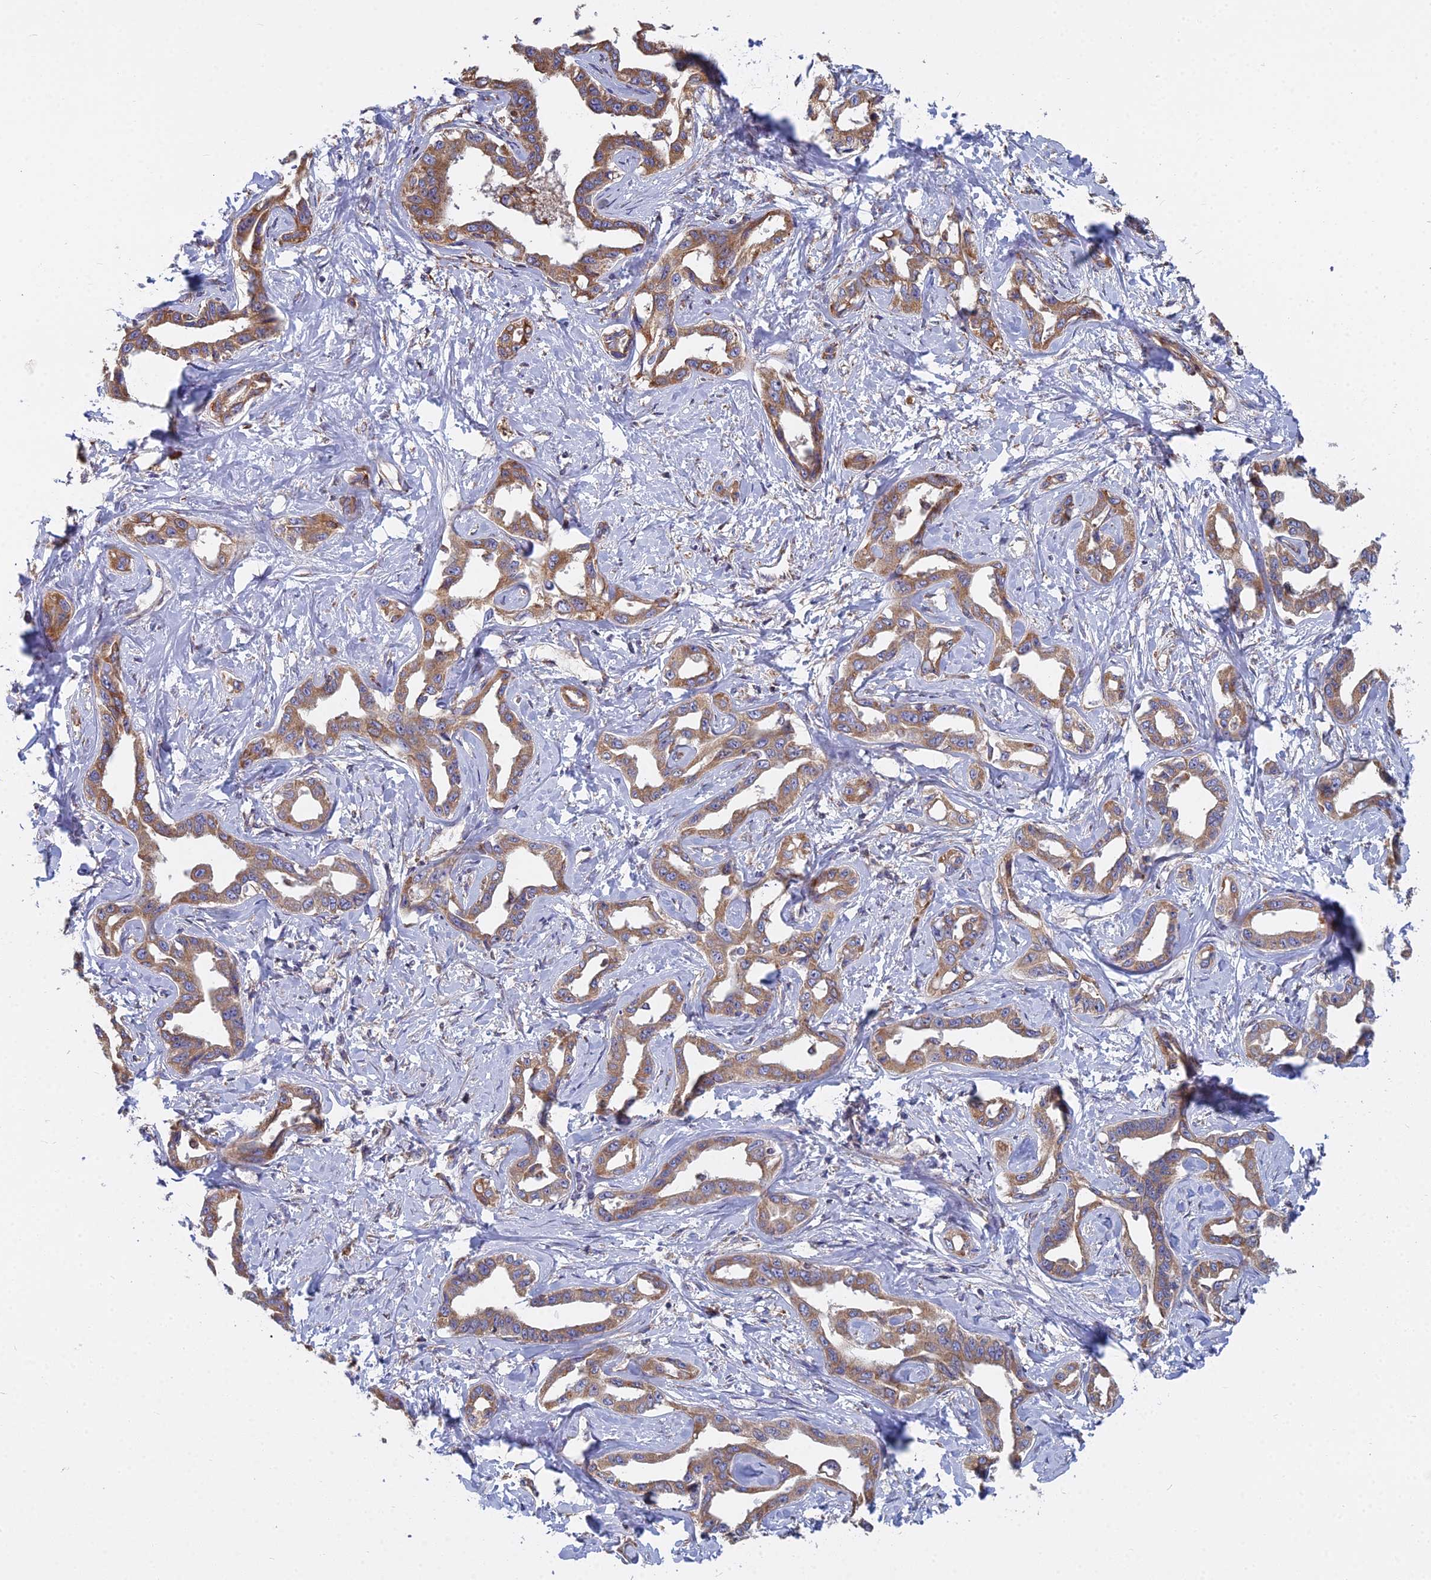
{"staining": {"intensity": "moderate", "quantity": ">75%", "location": "cytoplasmic/membranous"}, "tissue": "liver cancer", "cell_type": "Tumor cells", "image_type": "cancer", "snomed": [{"axis": "morphology", "description": "Cholangiocarcinoma"}, {"axis": "topography", "description": "Liver"}], "caption": "Liver cholangiocarcinoma tissue reveals moderate cytoplasmic/membranous expression in approximately >75% of tumor cells (IHC, brightfield microscopy, high magnification).", "gene": "KIAA1143", "patient": {"sex": "male", "age": 59}}